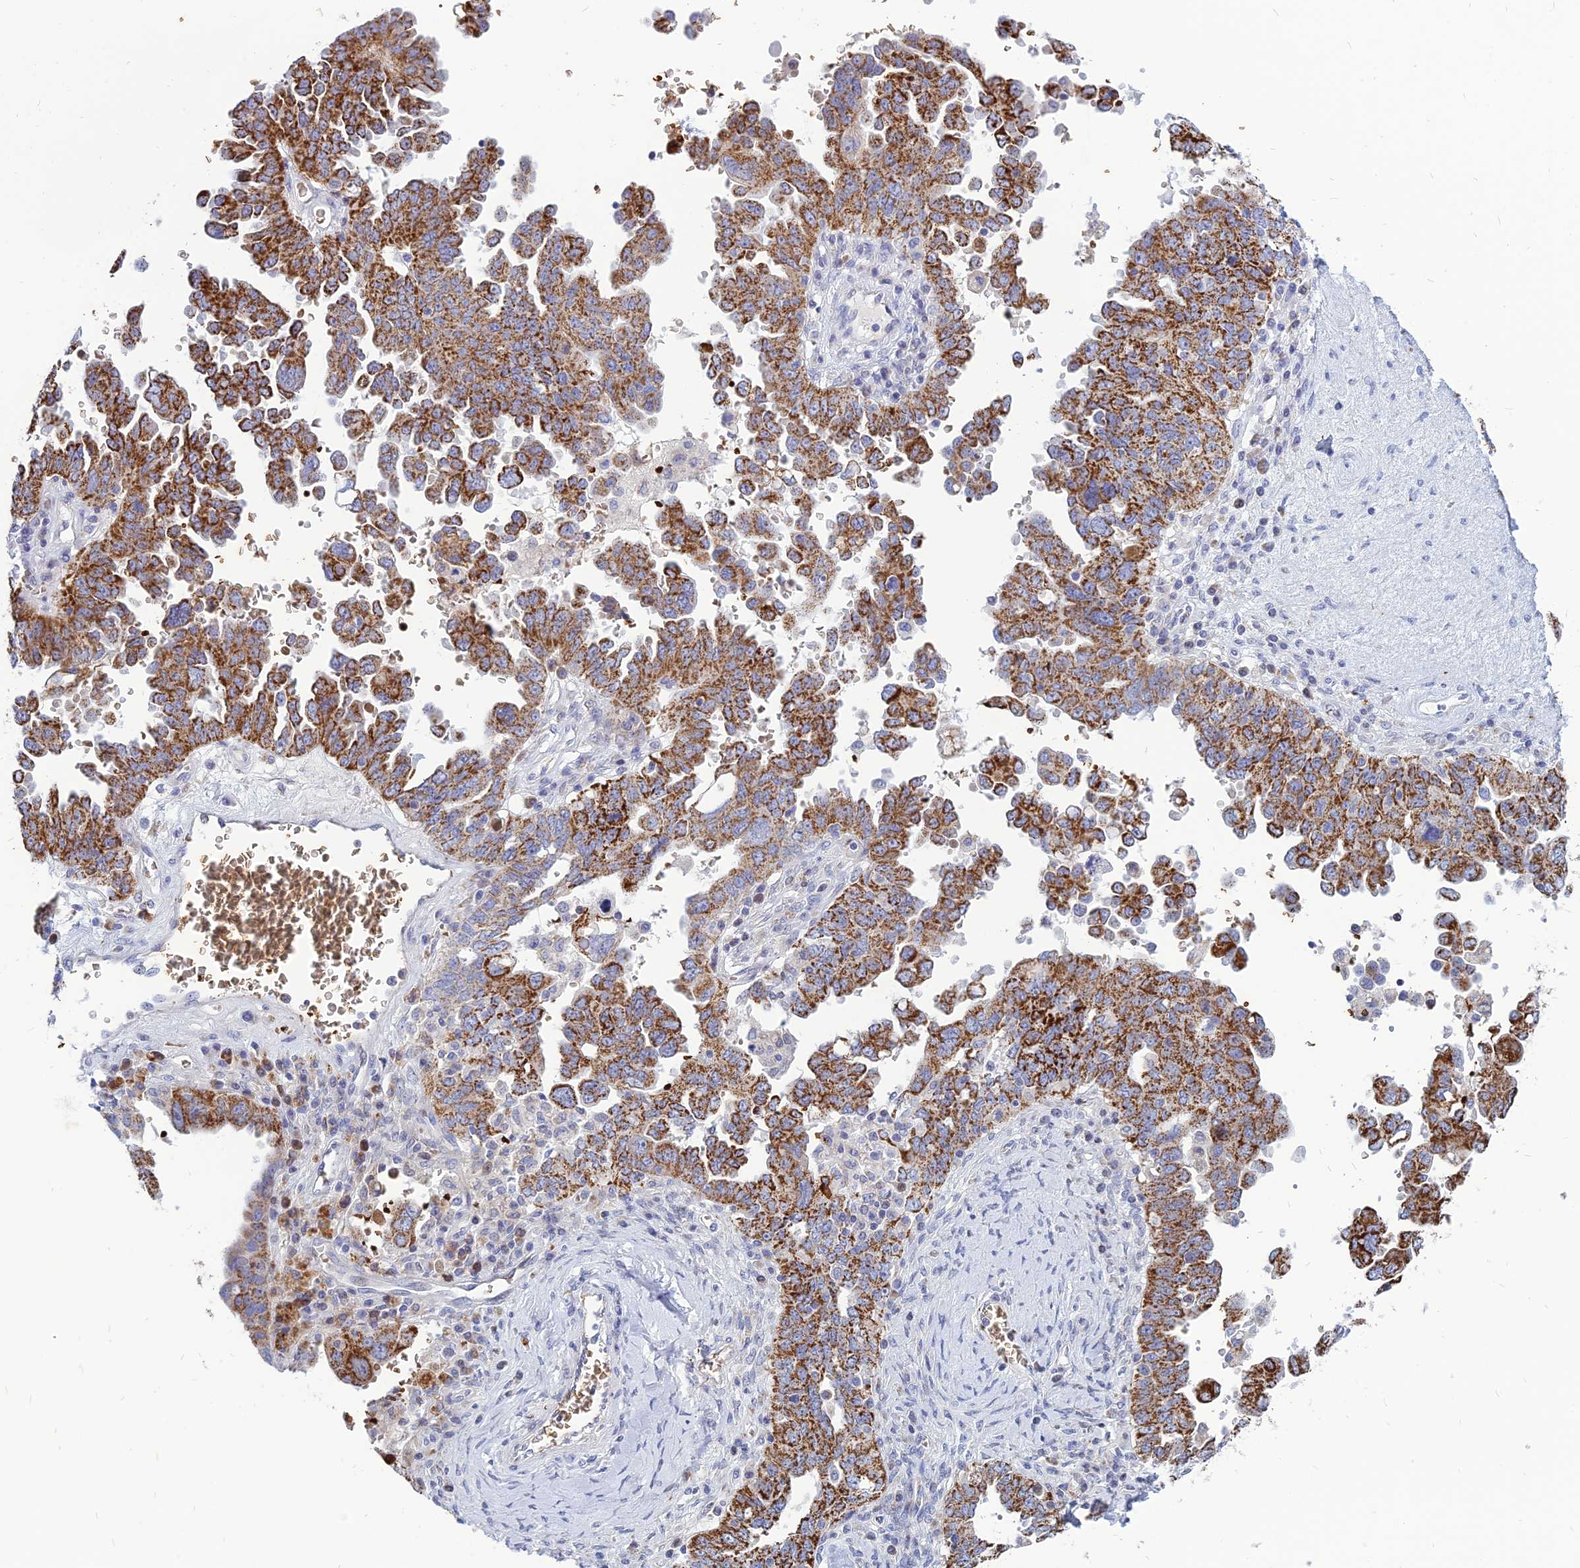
{"staining": {"intensity": "strong", "quantity": ">75%", "location": "cytoplasmic/membranous"}, "tissue": "ovarian cancer", "cell_type": "Tumor cells", "image_type": "cancer", "snomed": [{"axis": "morphology", "description": "Carcinoma, endometroid"}, {"axis": "topography", "description": "Ovary"}], "caption": "The image demonstrates a brown stain indicating the presence of a protein in the cytoplasmic/membranous of tumor cells in ovarian cancer.", "gene": "HHAT", "patient": {"sex": "female", "age": 62}}